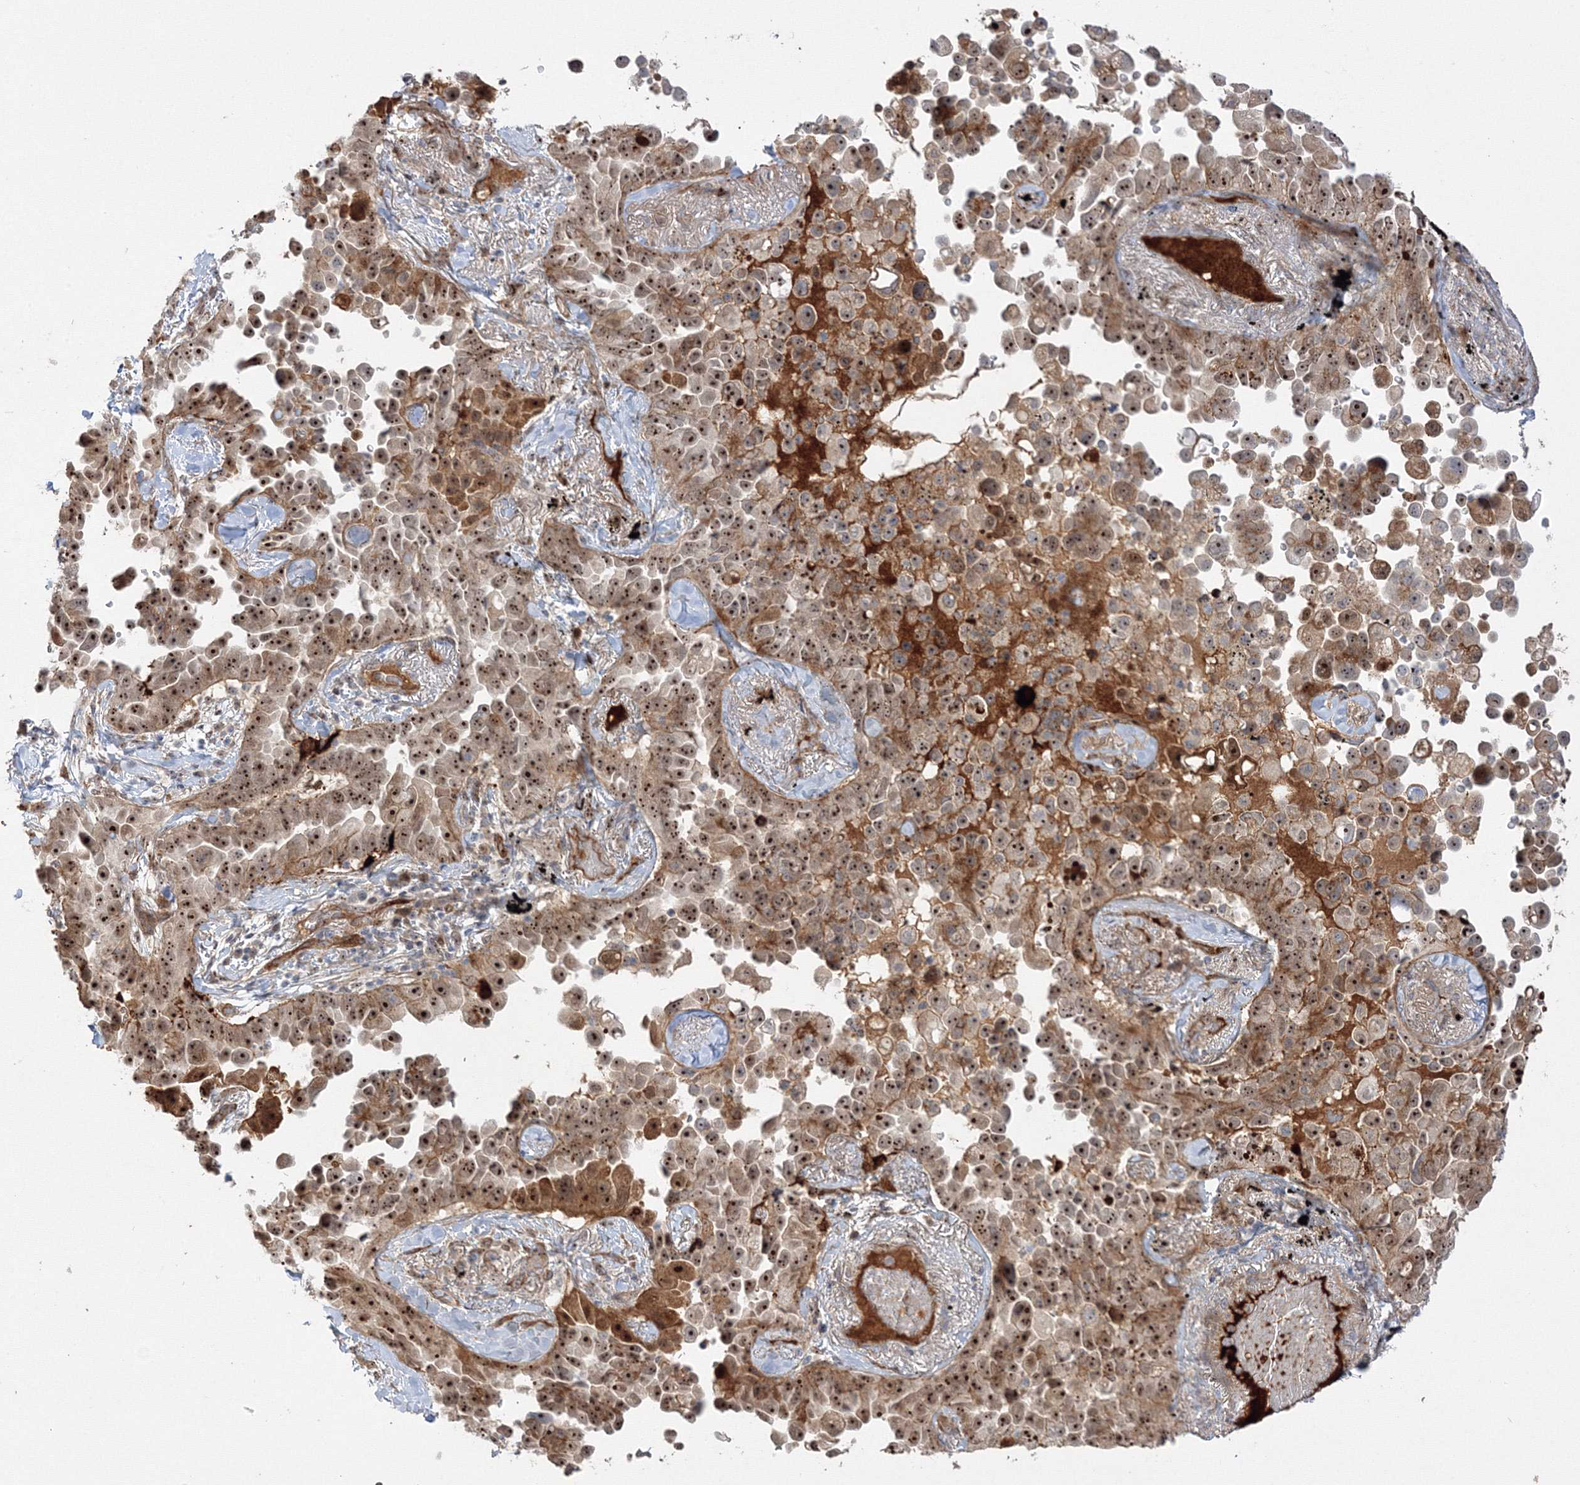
{"staining": {"intensity": "moderate", "quantity": ">75%", "location": "cytoplasmic/membranous,nuclear"}, "tissue": "lung cancer", "cell_type": "Tumor cells", "image_type": "cancer", "snomed": [{"axis": "morphology", "description": "Adenocarcinoma, NOS"}, {"axis": "topography", "description": "Lung"}], "caption": "The immunohistochemical stain labels moderate cytoplasmic/membranous and nuclear staining in tumor cells of lung cancer tissue.", "gene": "NPM3", "patient": {"sex": "female", "age": 67}}